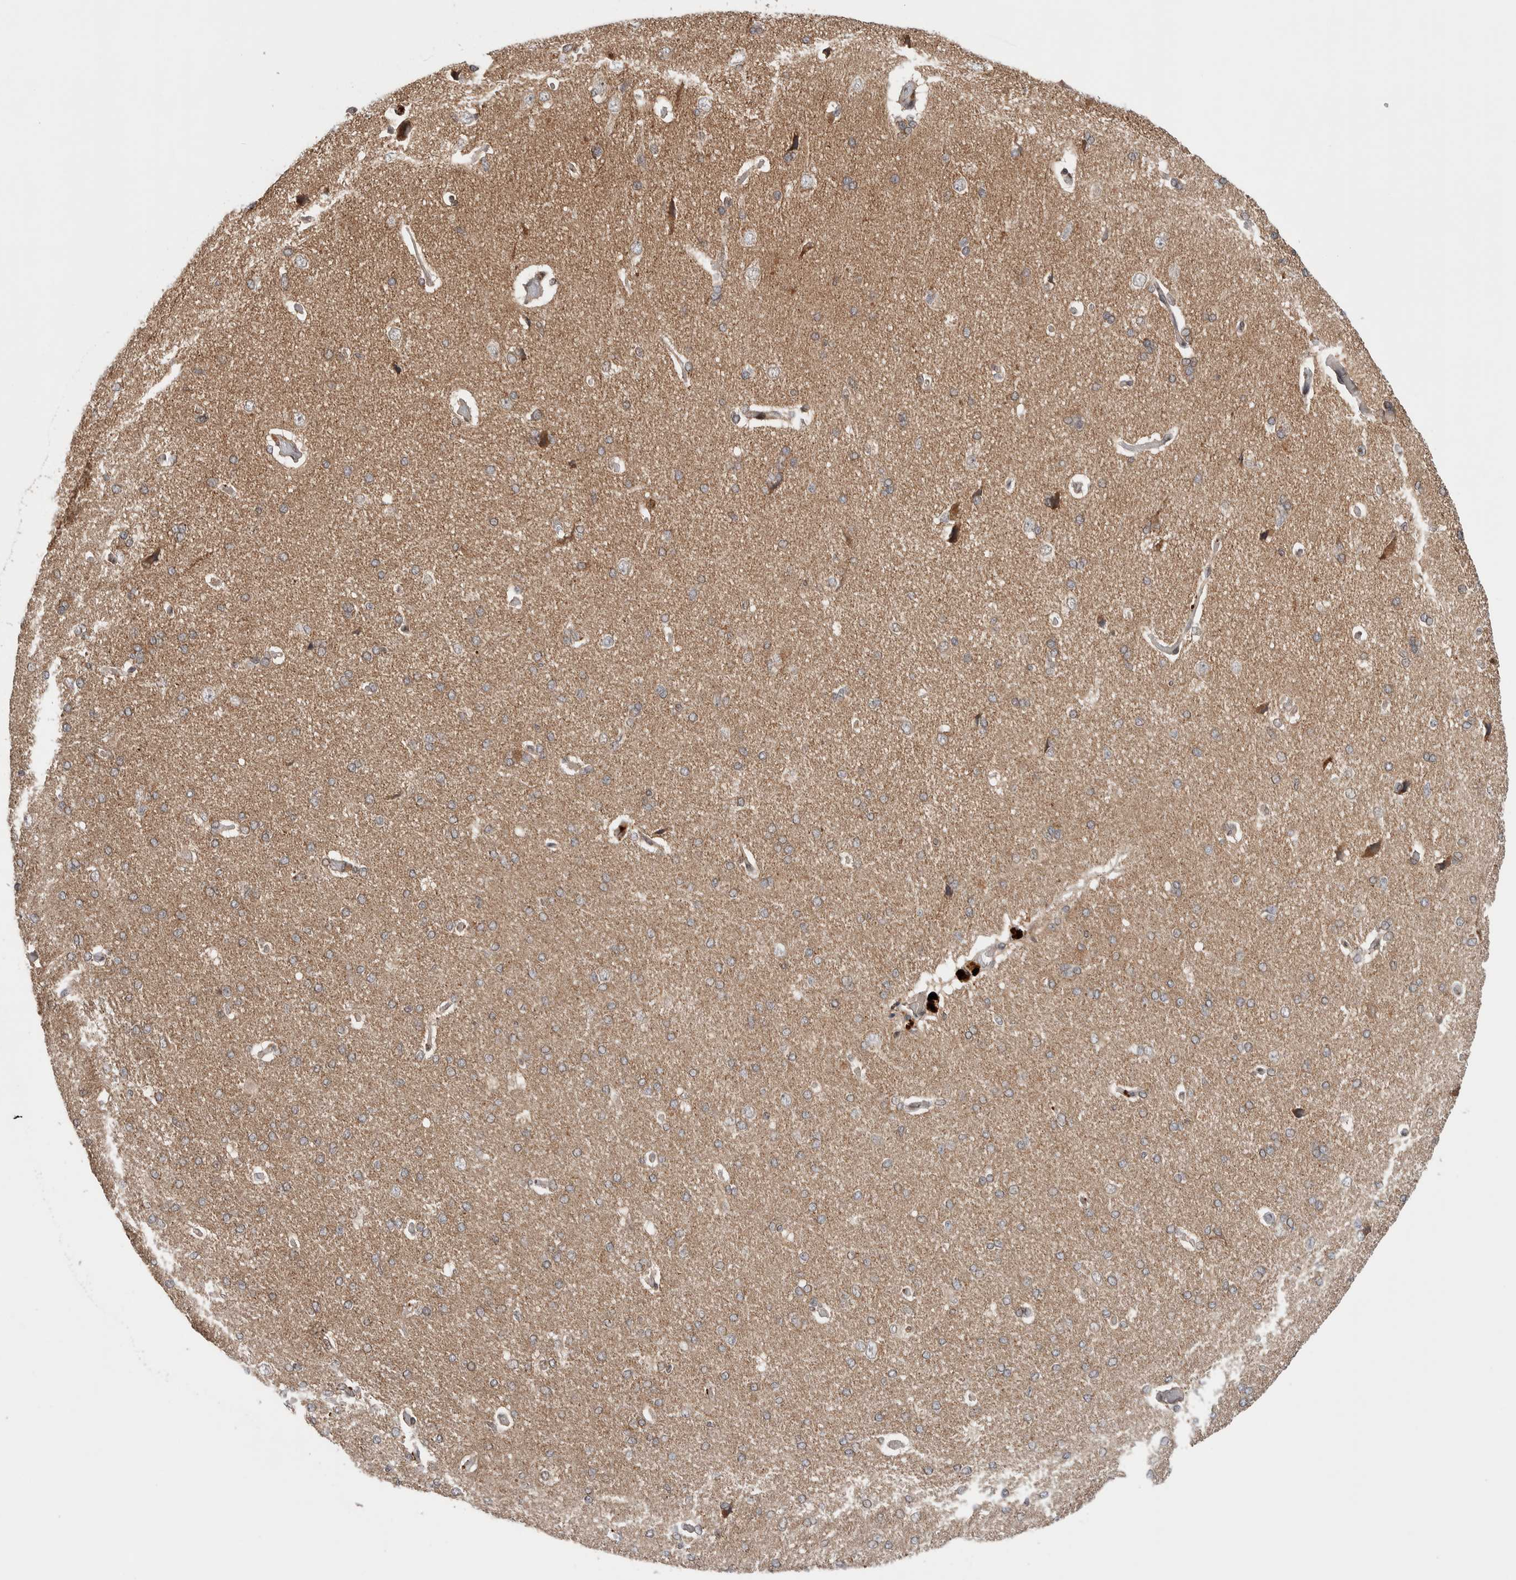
{"staining": {"intensity": "weak", "quantity": ">75%", "location": "cytoplasmic/membranous"}, "tissue": "cerebral cortex", "cell_type": "Endothelial cells", "image_type": "normal", "snomed": [{"axis": "morphology", "description": "Normal tissue, NOS"}, {"axis": "topography", "description": "Cerebral cortex"}], "caption": "Immunohistochemical staining of unremarkable human cerebral cortex demonstrates >75% levels of weak cytoplasmic/membranous protein expression in approximately >75% of endothelial cells. (DAB IHC, brown staining for protein, blue staining for nuclei).", "gene": "KCNK1", "patient": {"sex": "male", "age": 62}}